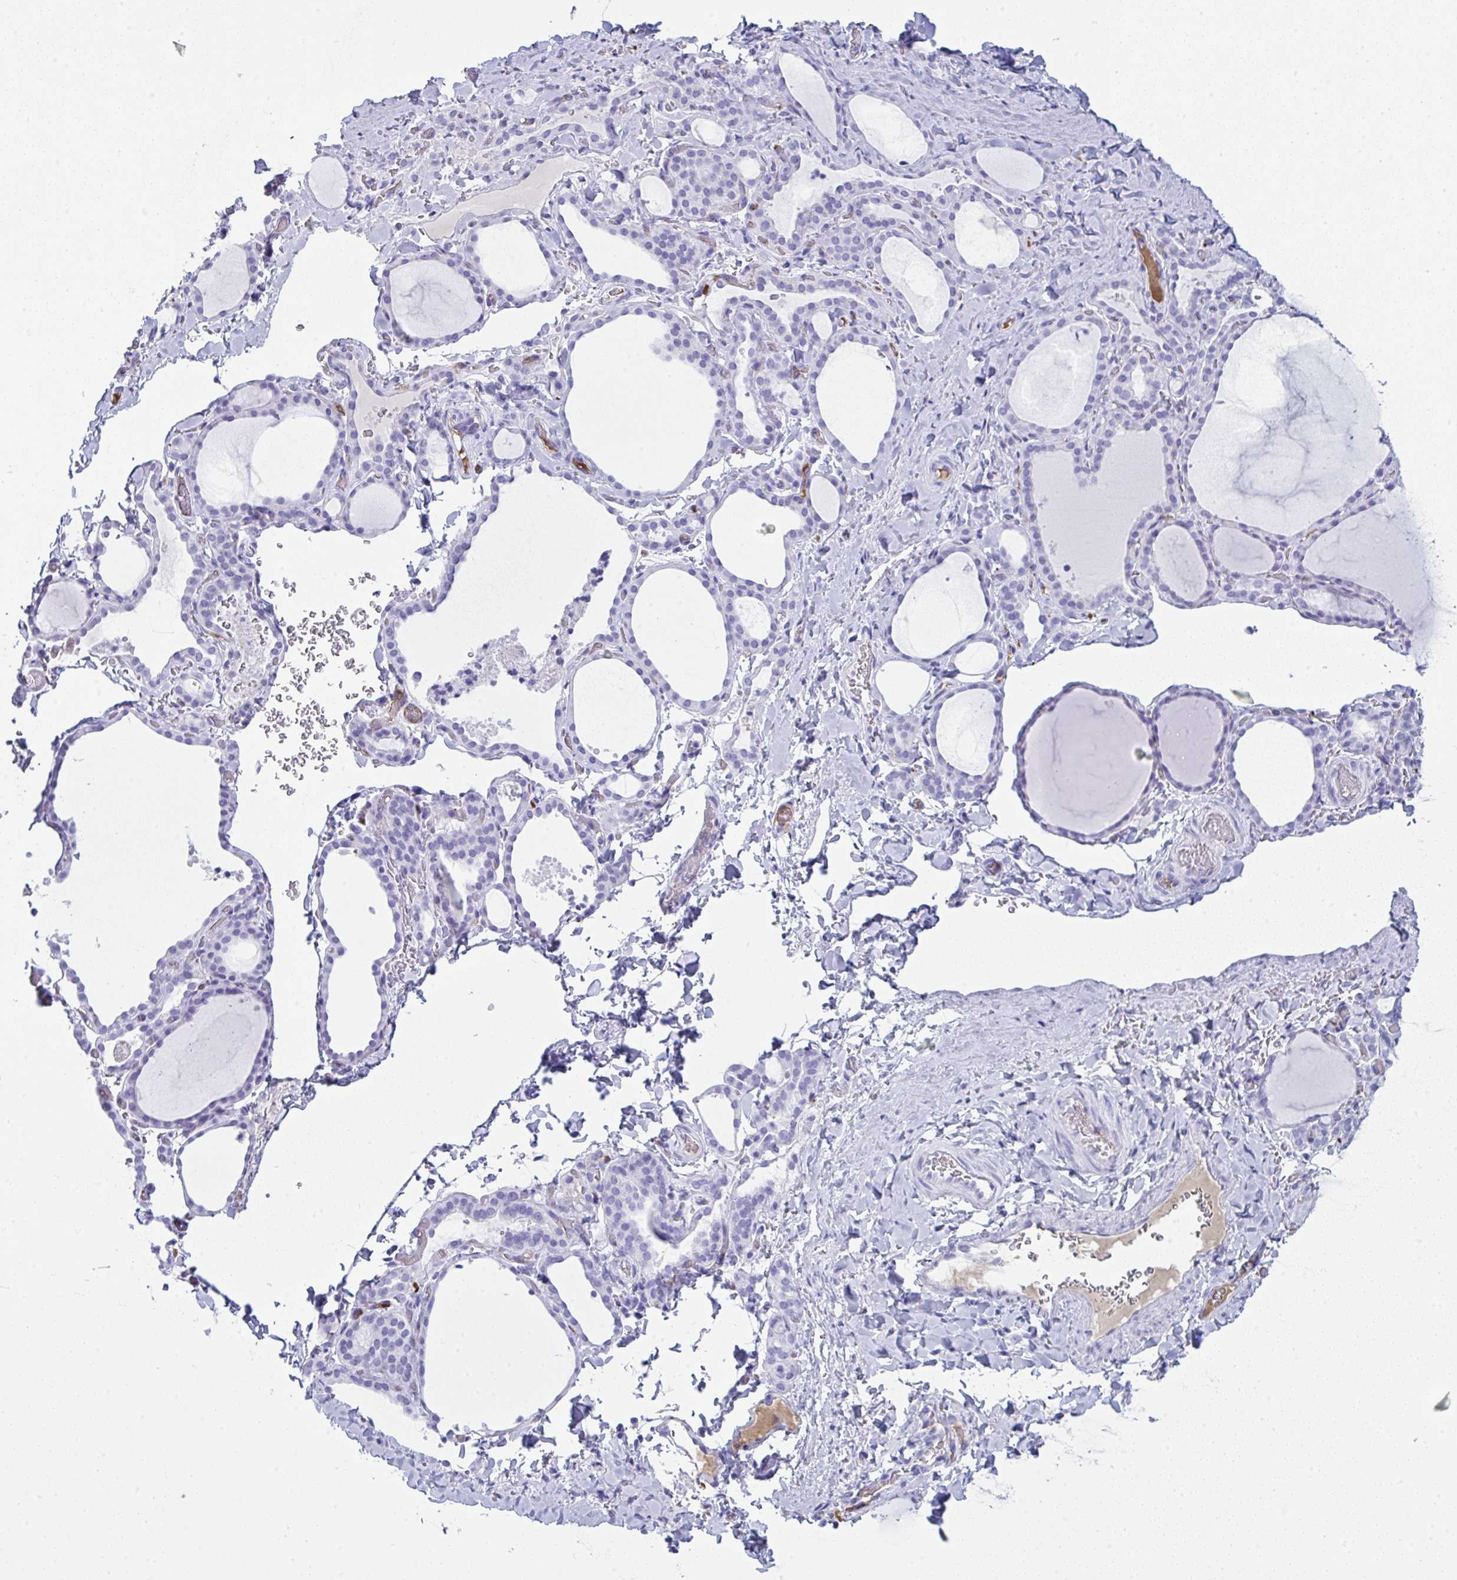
{"staining": {"intensity": "negative", "quantity": "none", "location": "none"}, "tissue": "thyroid gland", "cell_type": "Glandular cells", "image_type": "normal", "snomed": [{"axis": "morphology", "description": "Normal tissue, NOS"}, {"axis": "topography", "description": "Thyroid gland"}], "caption": "Benign thyroid gland was stained to show a protein in brown. There is no significant expression in glandular cells.", "gene": "JCHAIN", "patient": {"sex": "female", "age": 22}}